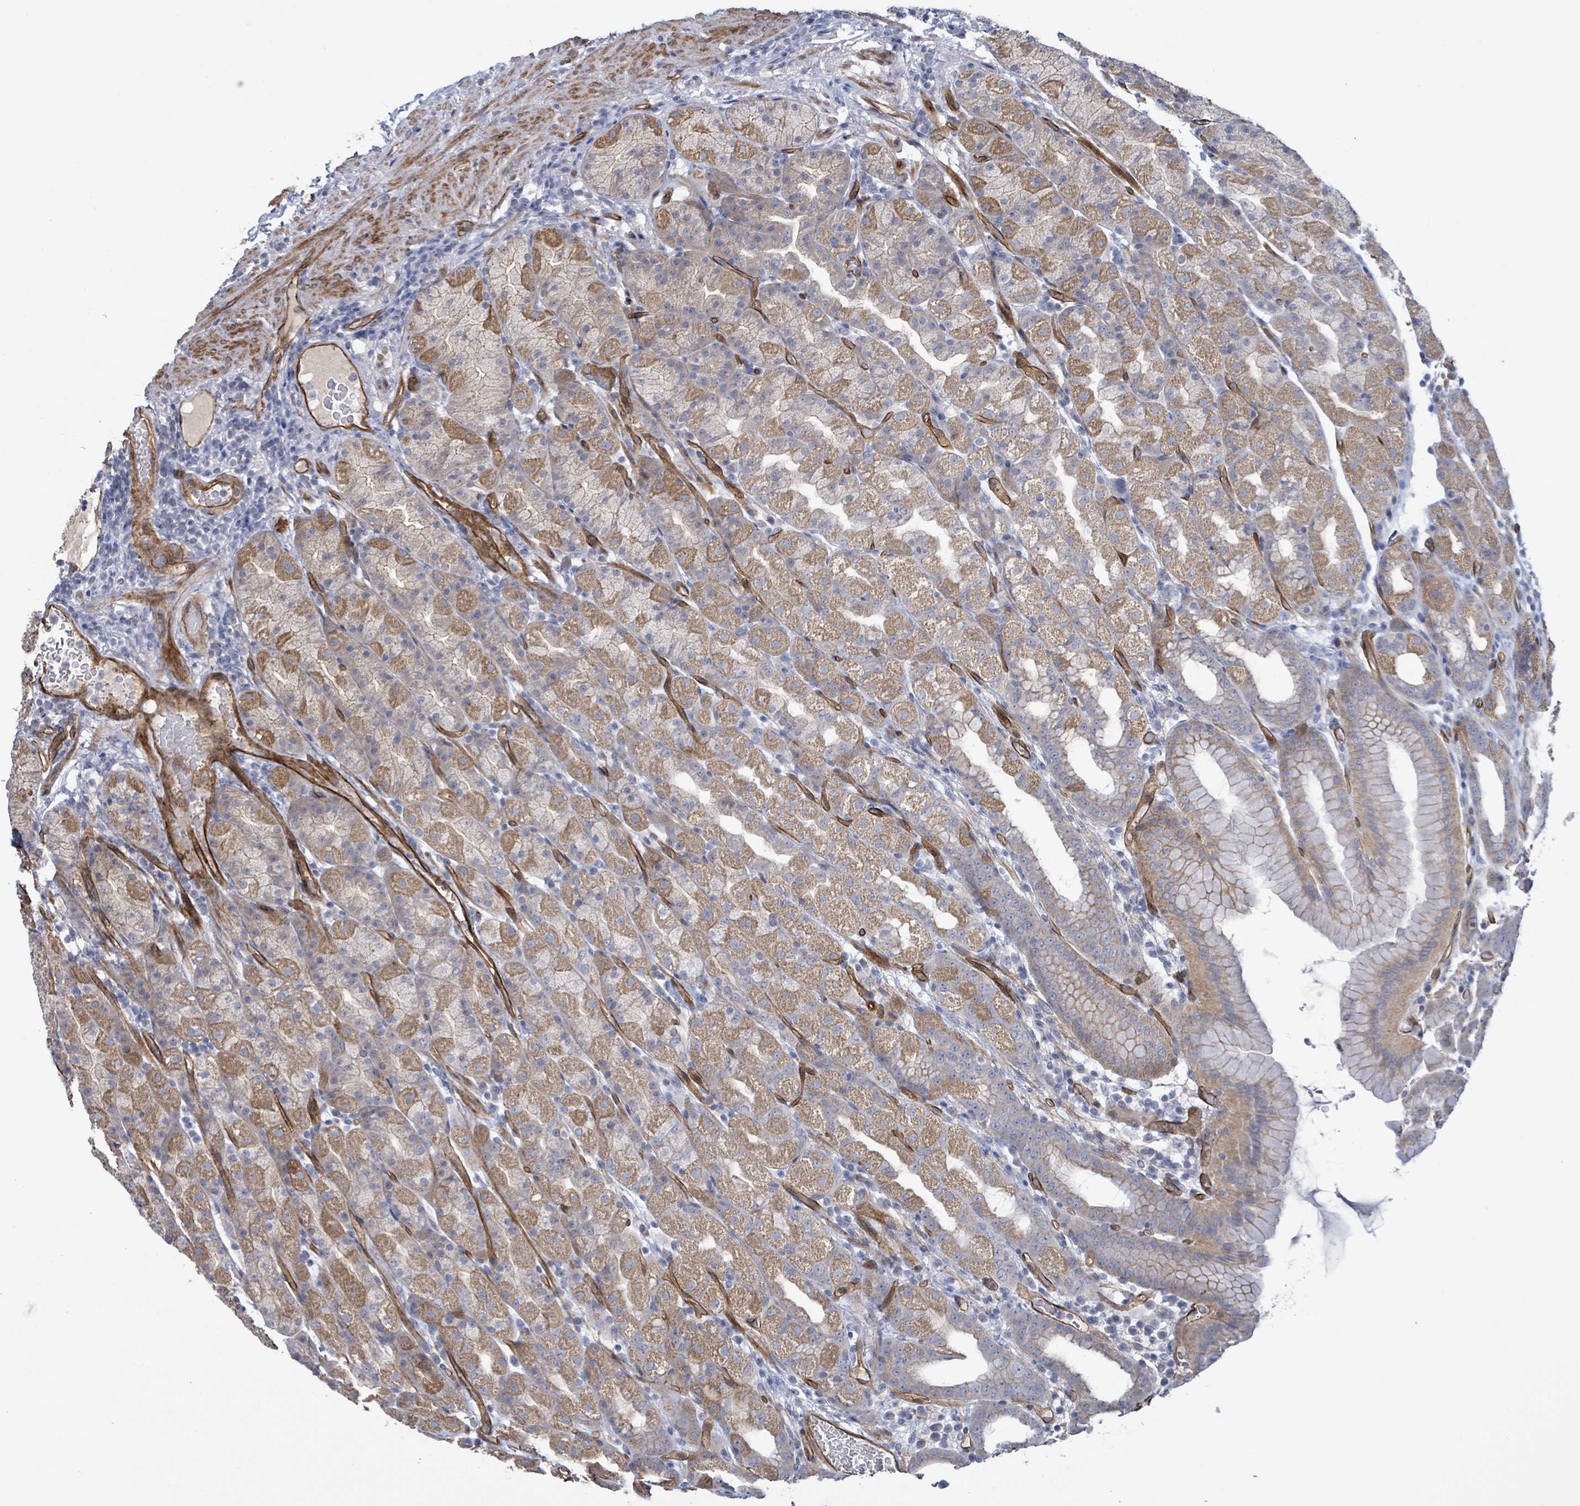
{"staining": {"intensity": "moderate", "quantity": "25%-75%", "location": "cytoplasmic/membranous"}, "tissue": "stomach", "cell_type": "Glandular cells", "image_type": "normal", "snomed": [{"axis": "morphology", "description": "Normal tissue, NOS"}, {"axis": "topography", "description": "Stomach, upper"}, {"axis": "topography", "description": "Stomach"}], "caption": "Moderate cytoplasmic/membranous protein staining is seen in about 25%-75% of glandular cells in stomach.", "gene": "KANK3", "patient": {"sex": "male", "age": 68}}